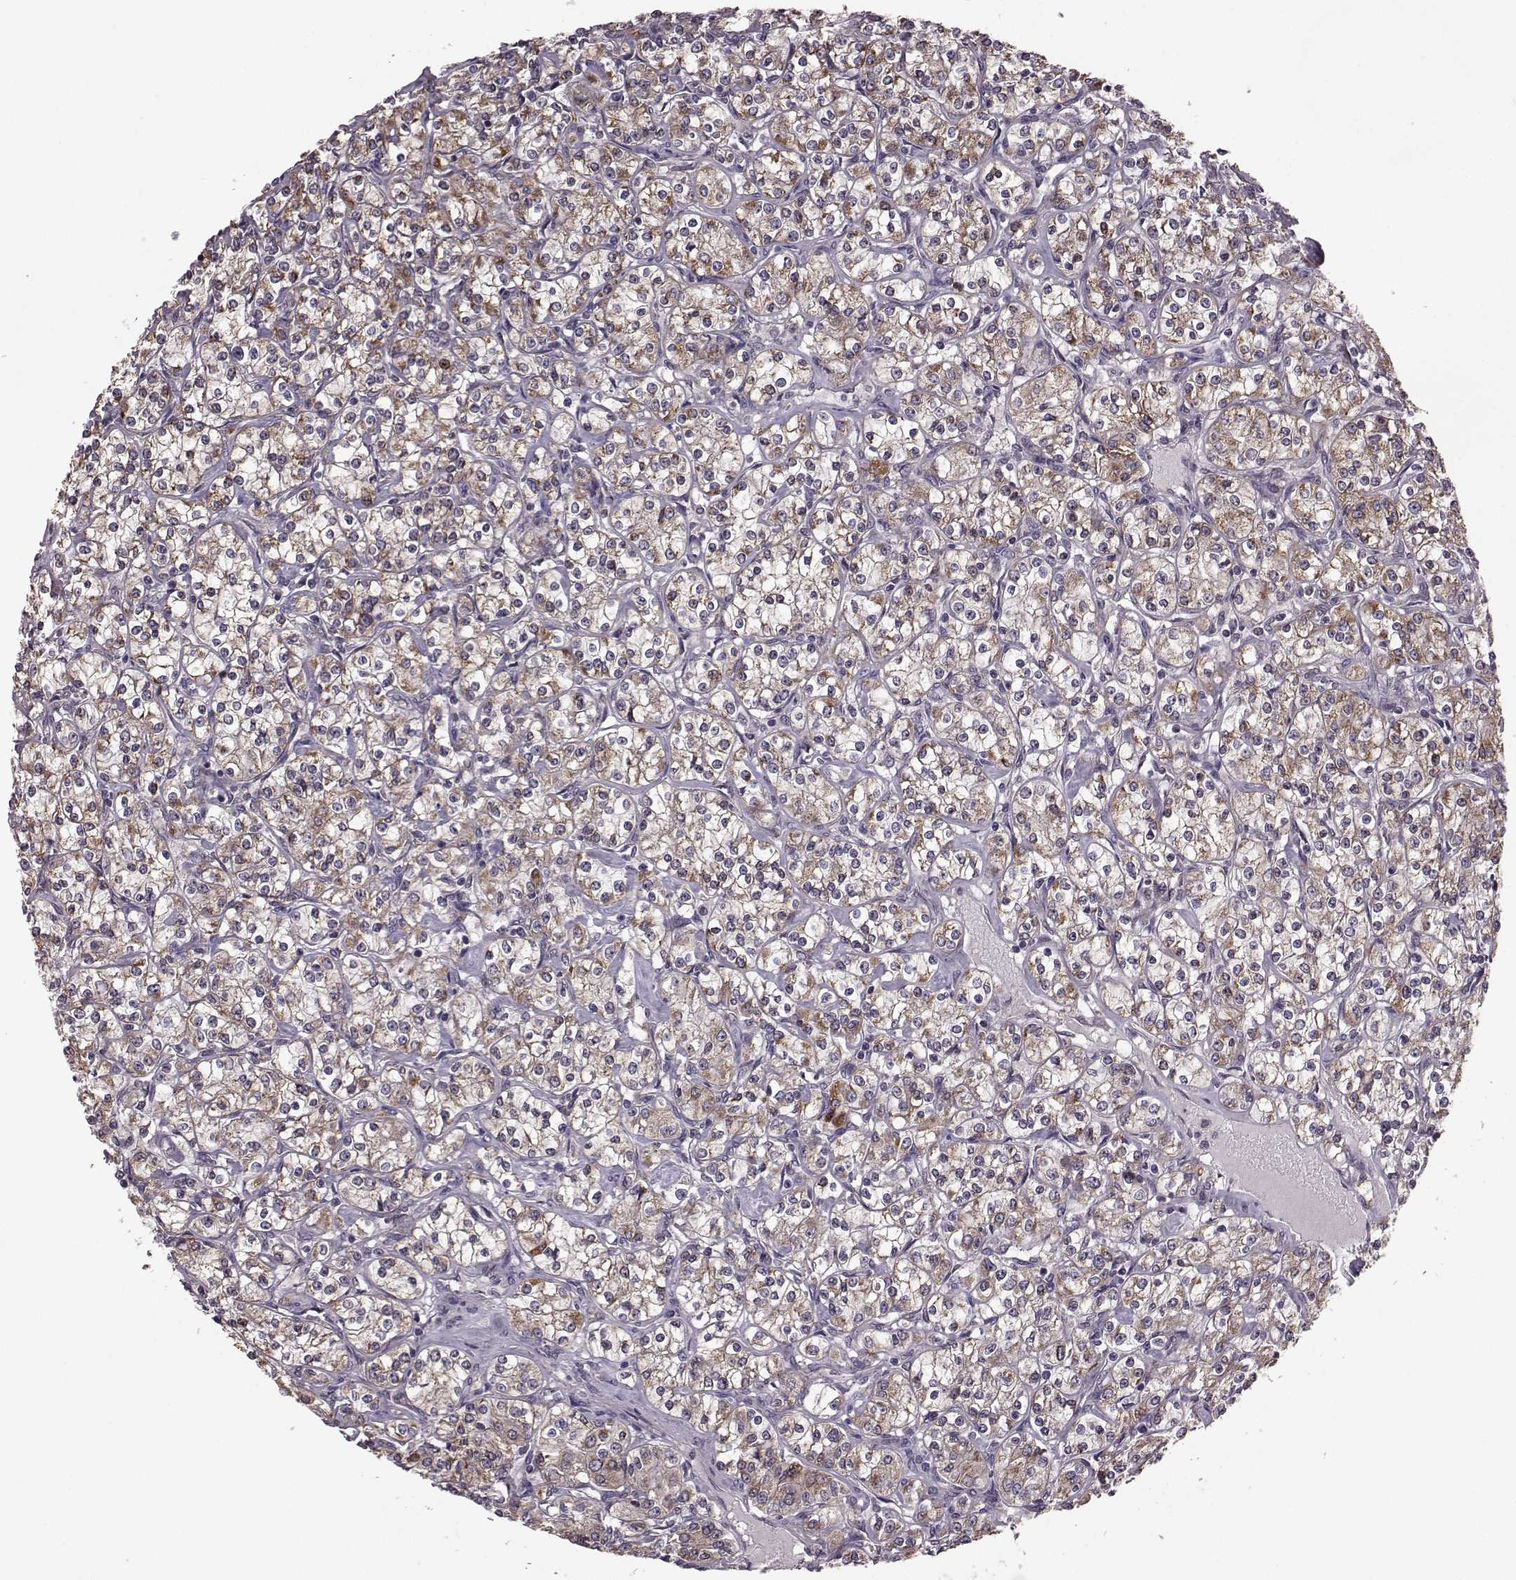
{"staining": {"intensity": "moderate", "quantity": ">75%", "location": "cytoplasmic/membranous"}, "tissue": "renal cancer", "cell_type": "Tumor cells", "image_type": "cancer", "snomed": [{"axis": "morphology", "description": "Adenocarcinoma, NOS"}, {"axis": "topography", "description": "Kidney"}], "caption": "This histopathology image demonstrates immunohistochemistry staining of human renal cancer, with medium moderate cytoplasmic/membranous staining in about >75% of tumor cells.", "gene": "PUDP", "patient": {"sex": "male", "age": 77}}